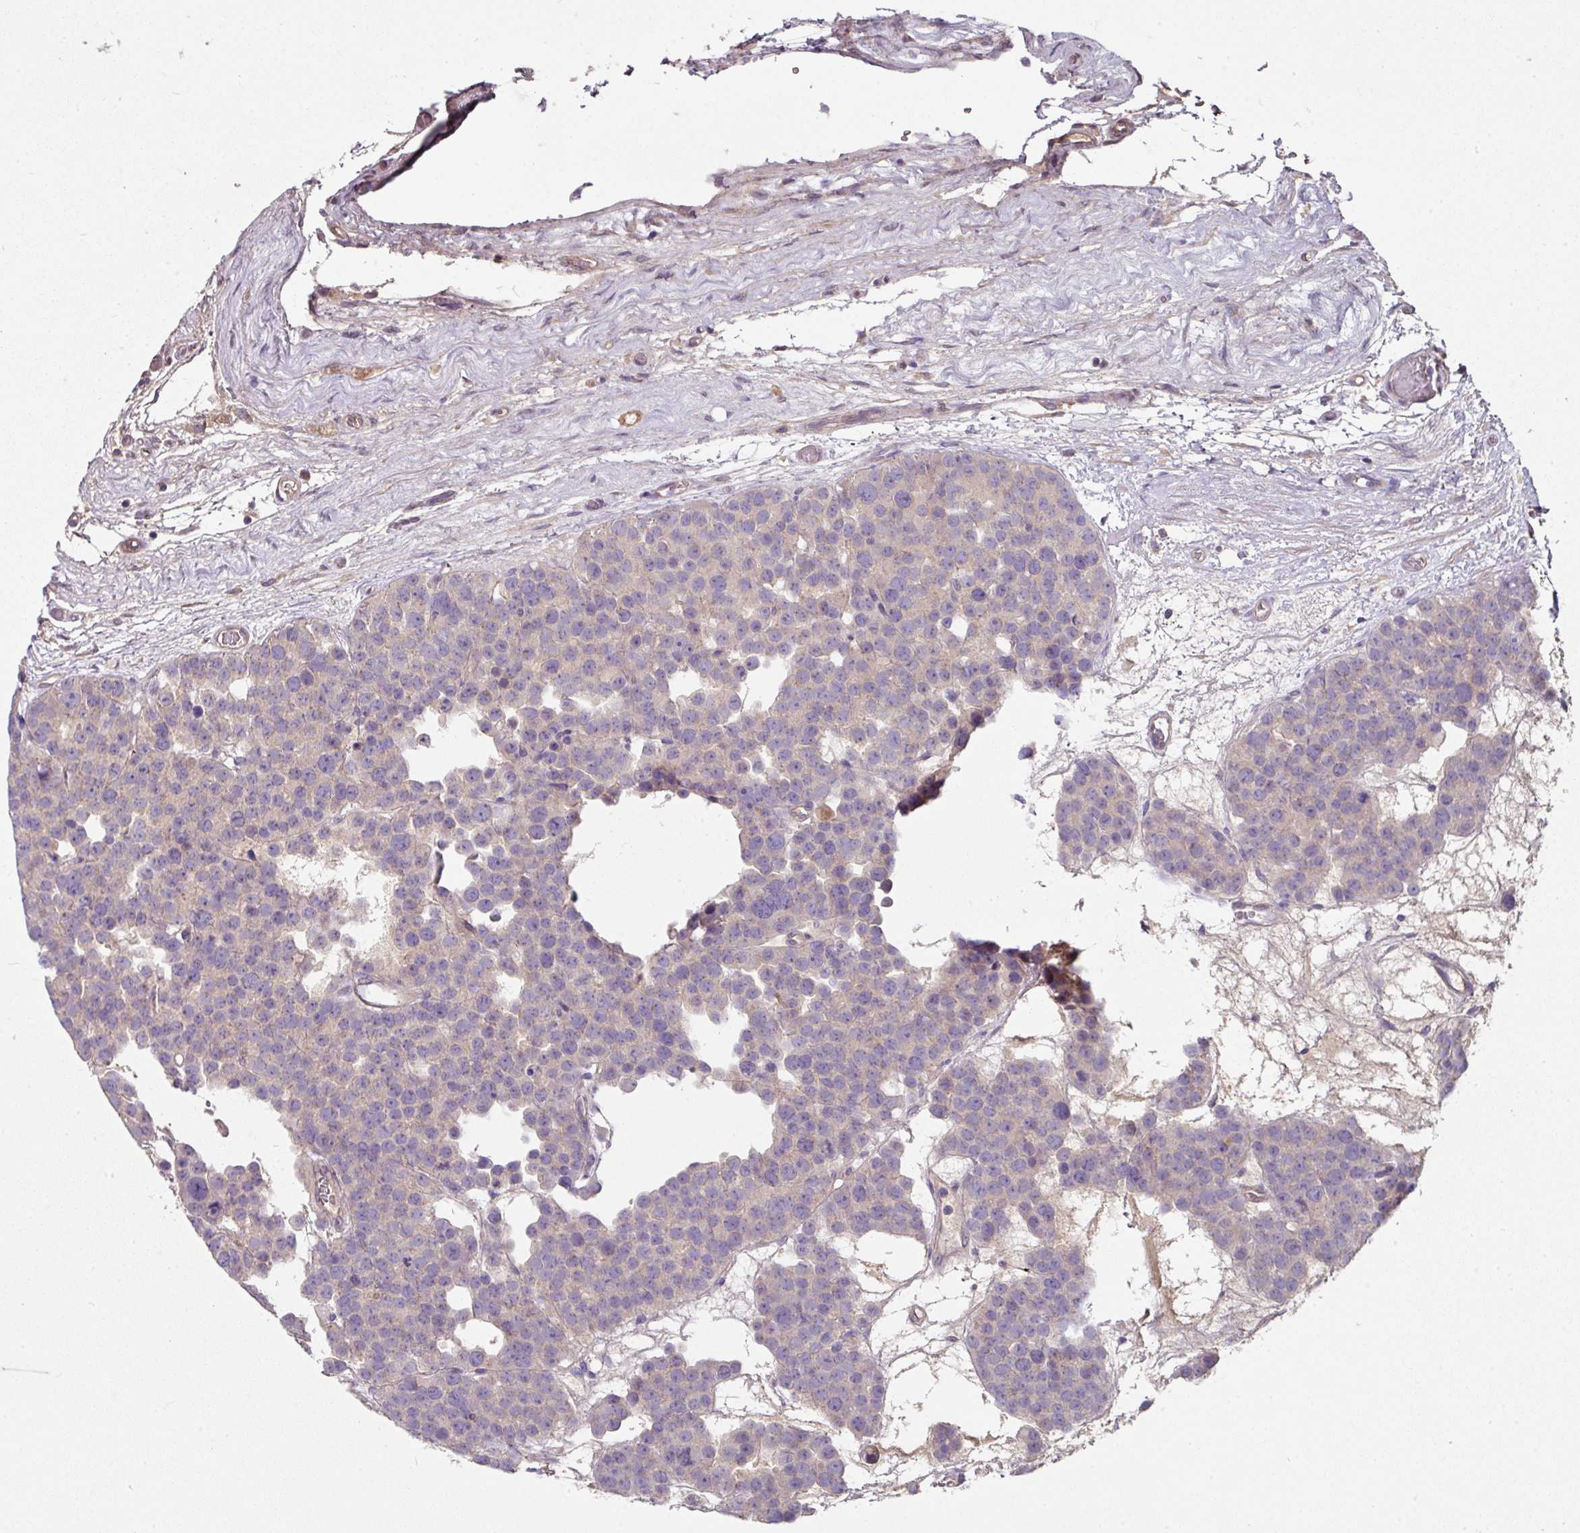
{"staining": {"intensity": "negative", "quantity": "none", "location": "none"}, "tissue": "testis cancer", "cell_type": "Tumor cells", "image_type": "cancer", "snomed": [{"axis": "morphology", "description": "Seminoma, NOS"}, {"axis": "topography", "description": "Testis"}], "caption": "This is a photomicrograph of immunohistochemistry staining of testis seminoma, which shows no expression in tumor cells. (DAB IHC, high magnification).", "gene": "C4orf48", "patient": {"sex": "male", "age": 71}}